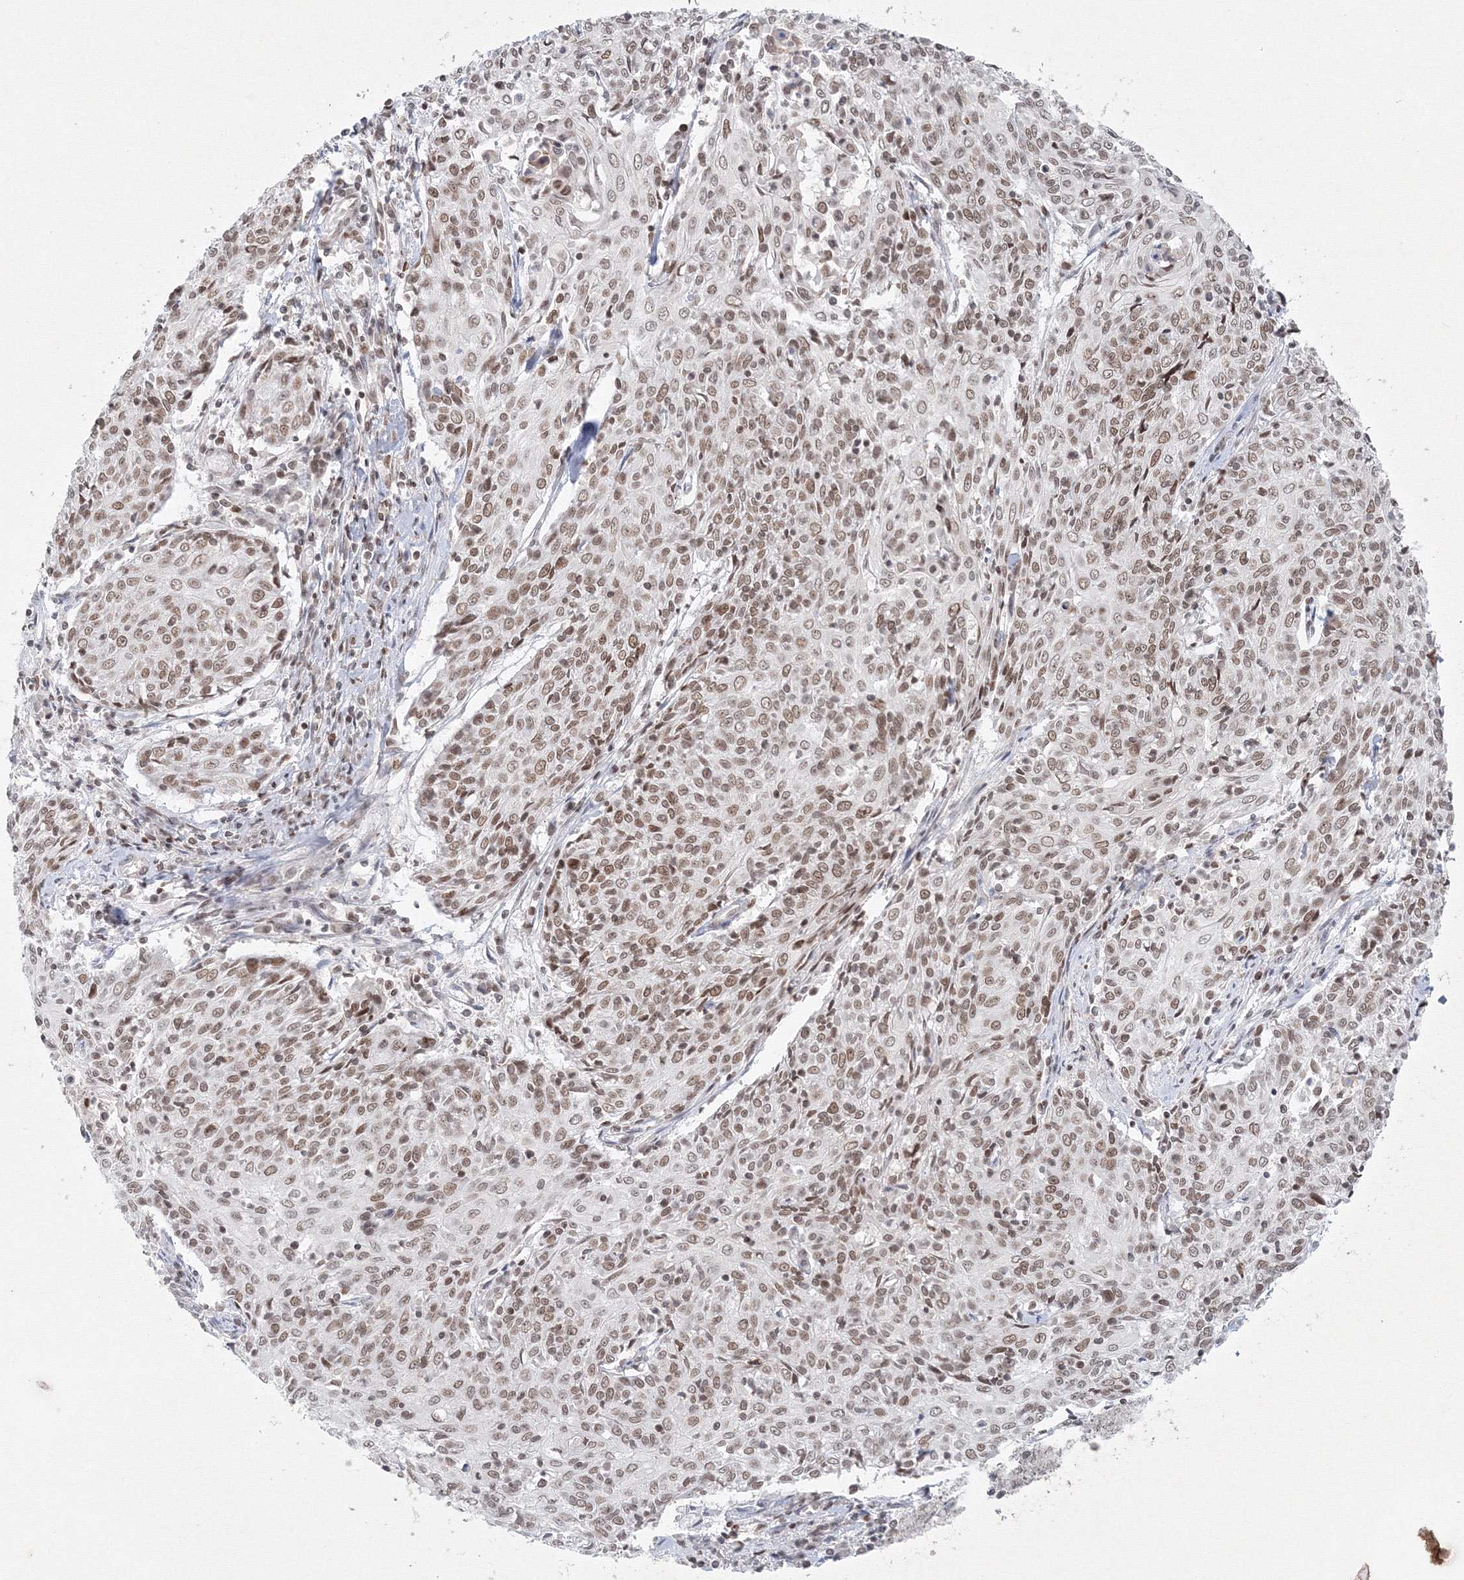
{"staining": {"intensity": "moderate", "quantity": ">75%", "location": "nuclear"}, "tissue": "cervical cancer", "cell_type": "Tumor cells", "image_type": "cancer", "snomed": [{"axis": "morphology", "description": "Squamous cell carcinoma, NOS"}, {"axis": "topography", "description": "Cervix"}], "caption": "Tumor cells display medium levels of moderate nuclear expression in approximately >75% of cells in cervical squamous cell carcinoma. (DAB IHC with brightfield microscopy, high magnification).", "gene": "KIF4A", "patient": {"sex": "female", "age": 48}}